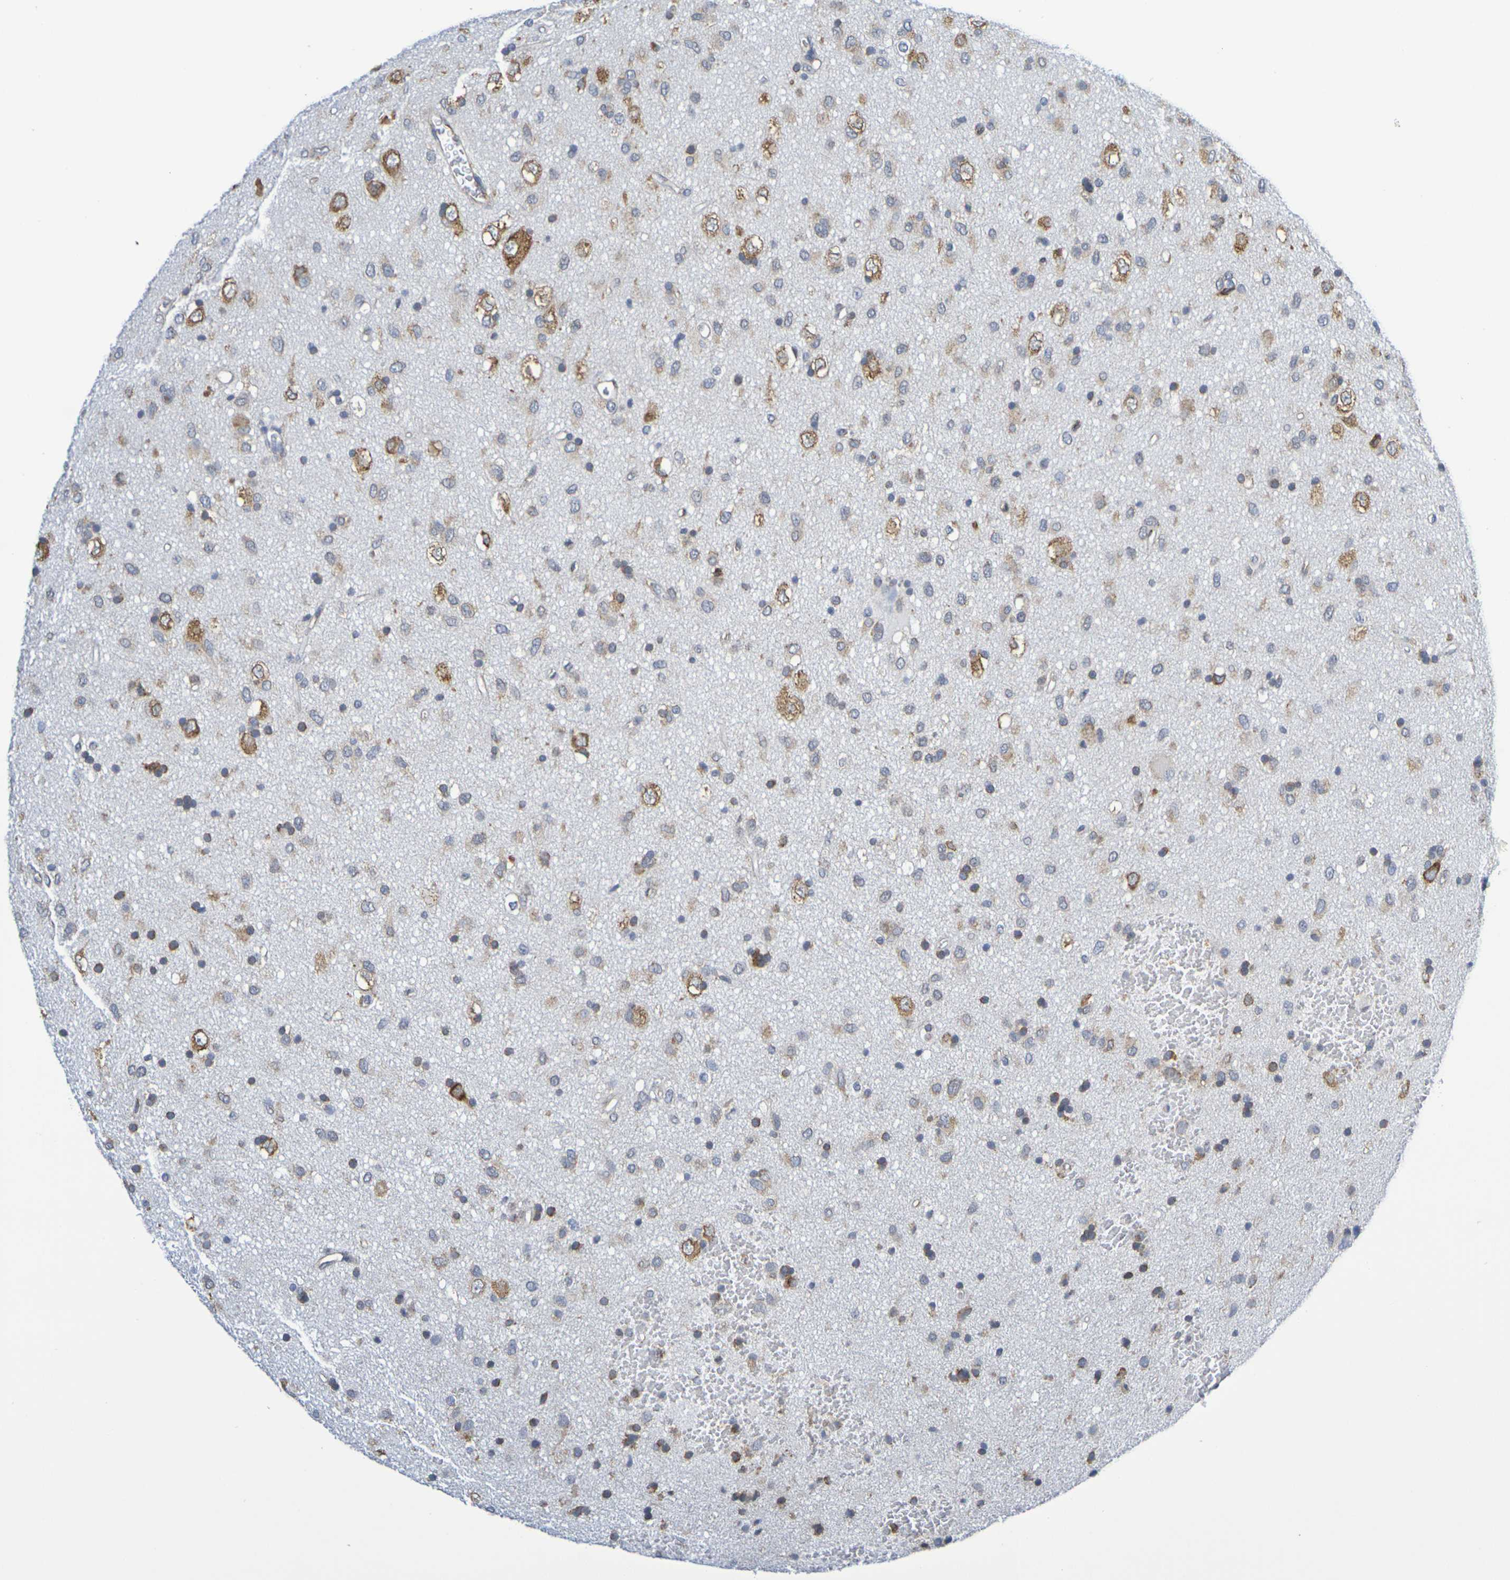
{"staining": {"intensity": "weak", "quantity": ">75%", "location": "cytoplasmic/membranous"}, "tissue": "glioma", "cell_type": "Tumor cells", "image_type": "cancer", "snomed": [{"axis": "morphology", "description": "Glioma, malignant, Low grade"}, {"axis": "topography", "description": "Brain"}], "caption": "Immunohistochemical staining of malignant glioma (low-grade) shows weak cytoplasmic/membranous protein expression in approximately >75% of tumor cells.", "gene": "CHRNB1", "patient": {"sex": "male", "age": 77}}